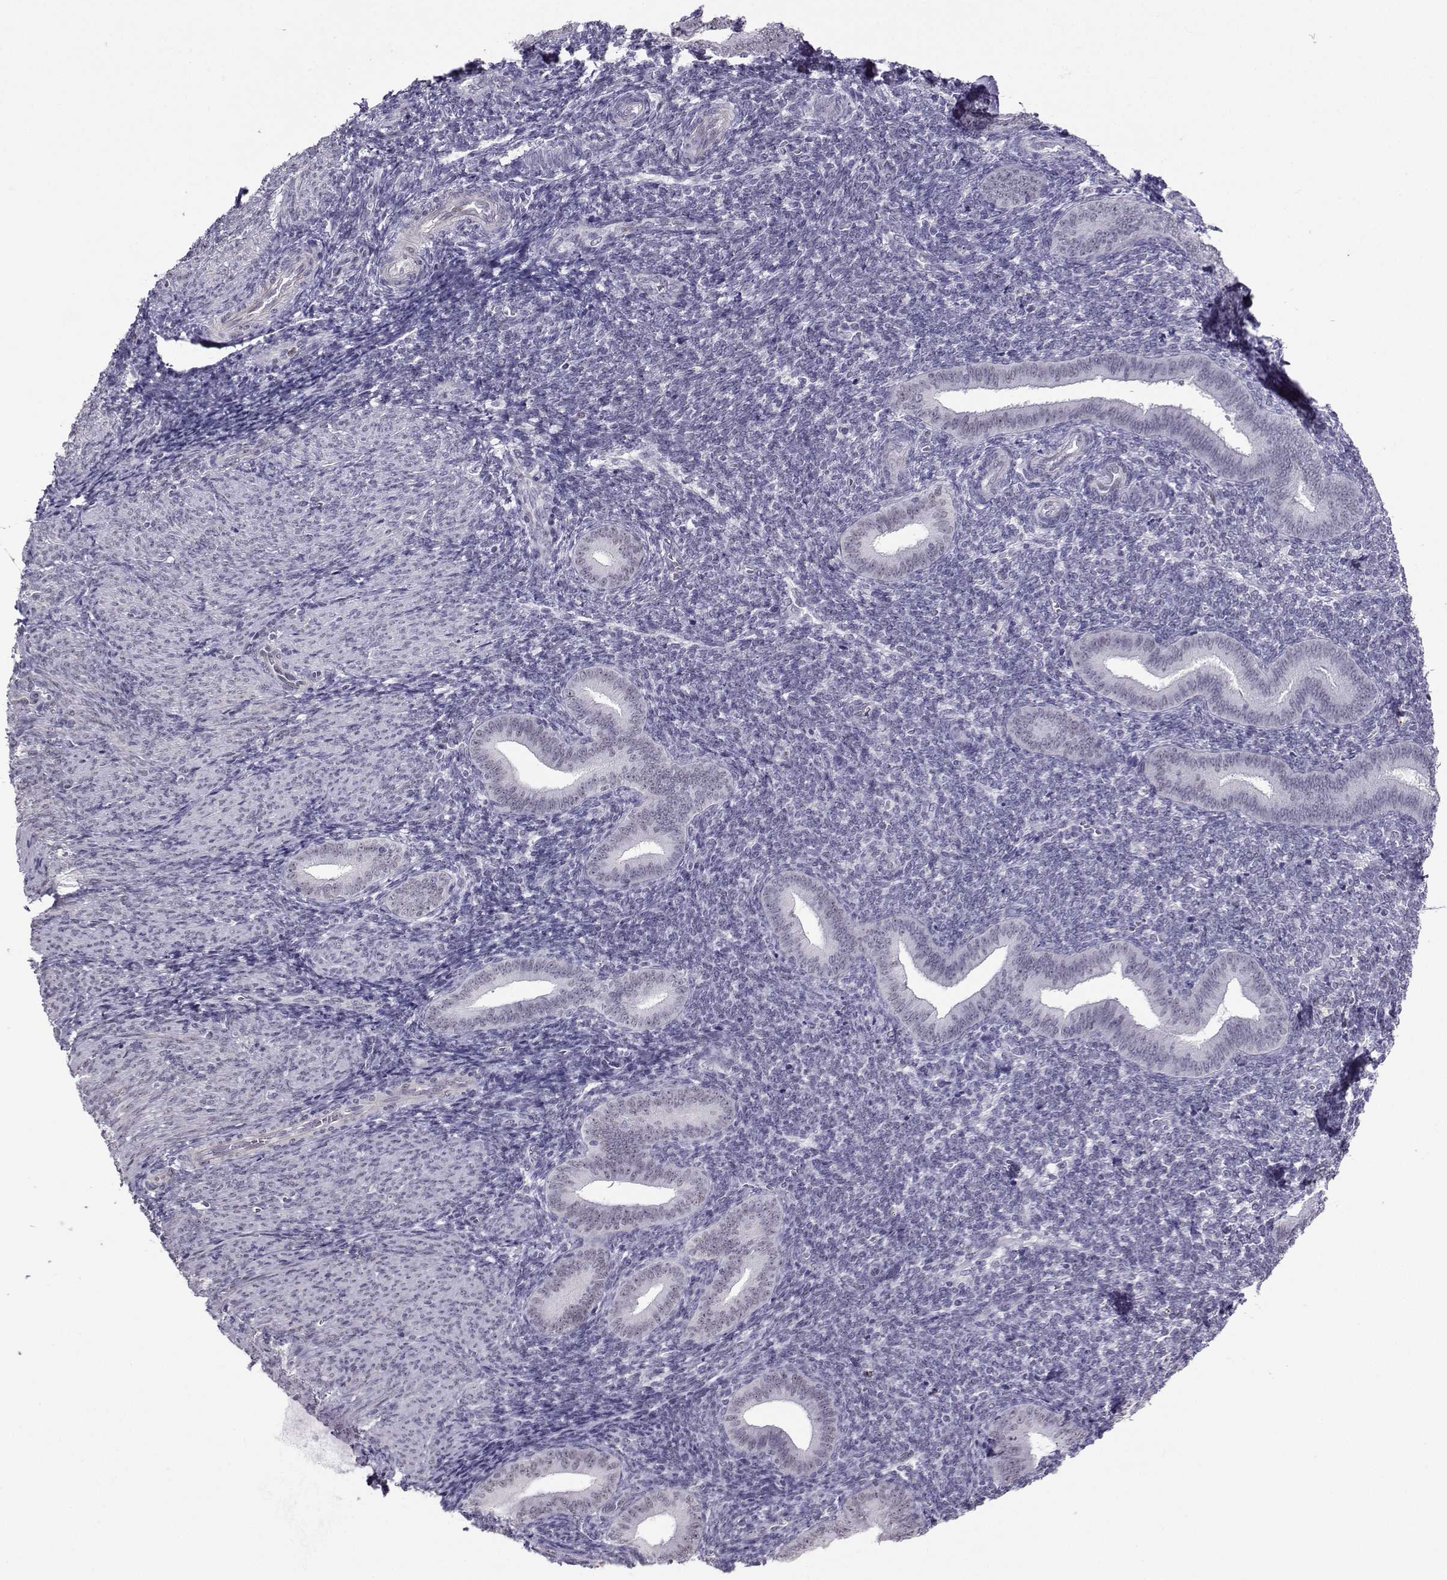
{"staining": {"intensity": "negative", "quantity": "none", "location": "none"}, "tissue": "endometrium", "cell_type": "Cells in endometrial stroma", "image_type": "normal", "snomed": [{"axis": "morphology", "description": "Normal tissue, NOS"}, {"axis": "topography", "description": "Endometrium"}], "caption": "A histopathology image of endometrium stained for a protein reveals no brown staining in cells in endometrial stroma.", "gene": "TEDC2", "patient": {"sex": "female", "age": 25}}